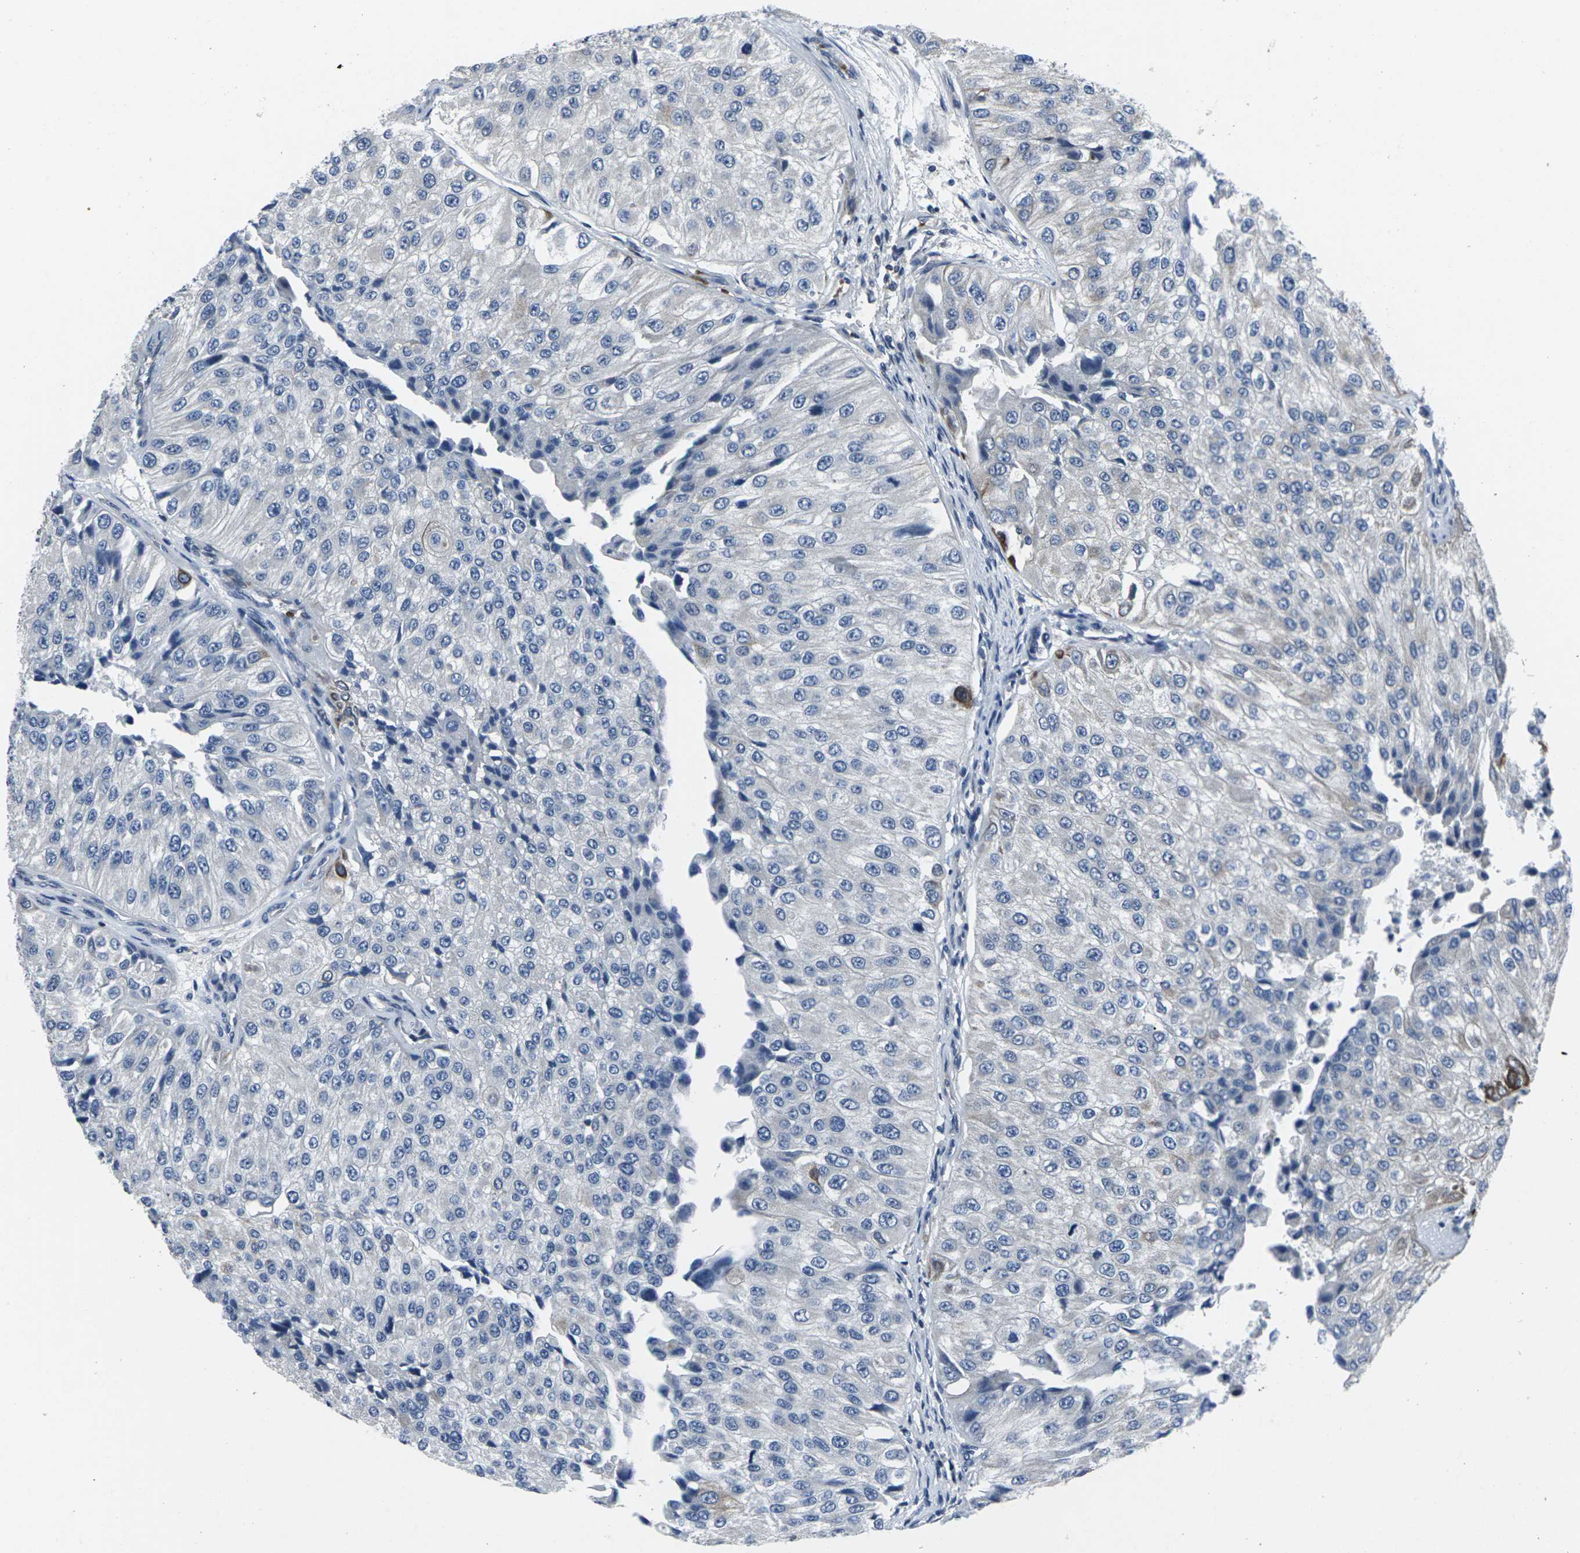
{"staining": {"intensity": "strong", "quantity": "<25%", "location": "cytoplasmic/membranous"}, "tissue": "urothelial cancer", "cell_type": "Tumor cells", "image_type": "cancer", "snomed": [{"axis": "morphology", "description": "Urothelial carcinoma, High grade"}, {"axis": "topography", "description": "Kidney"}, {"axis": "topography", "description": "Urinary bladder"}], "caption": "Immunohistochemical staining of high-grade urothelial carcinoma shows medium levels of strong cytoplasmic/membranous positivity in approximately <25% of tumor cells.", "gene": "STAT4", "patient": {"sex": "male", "age": 77}}